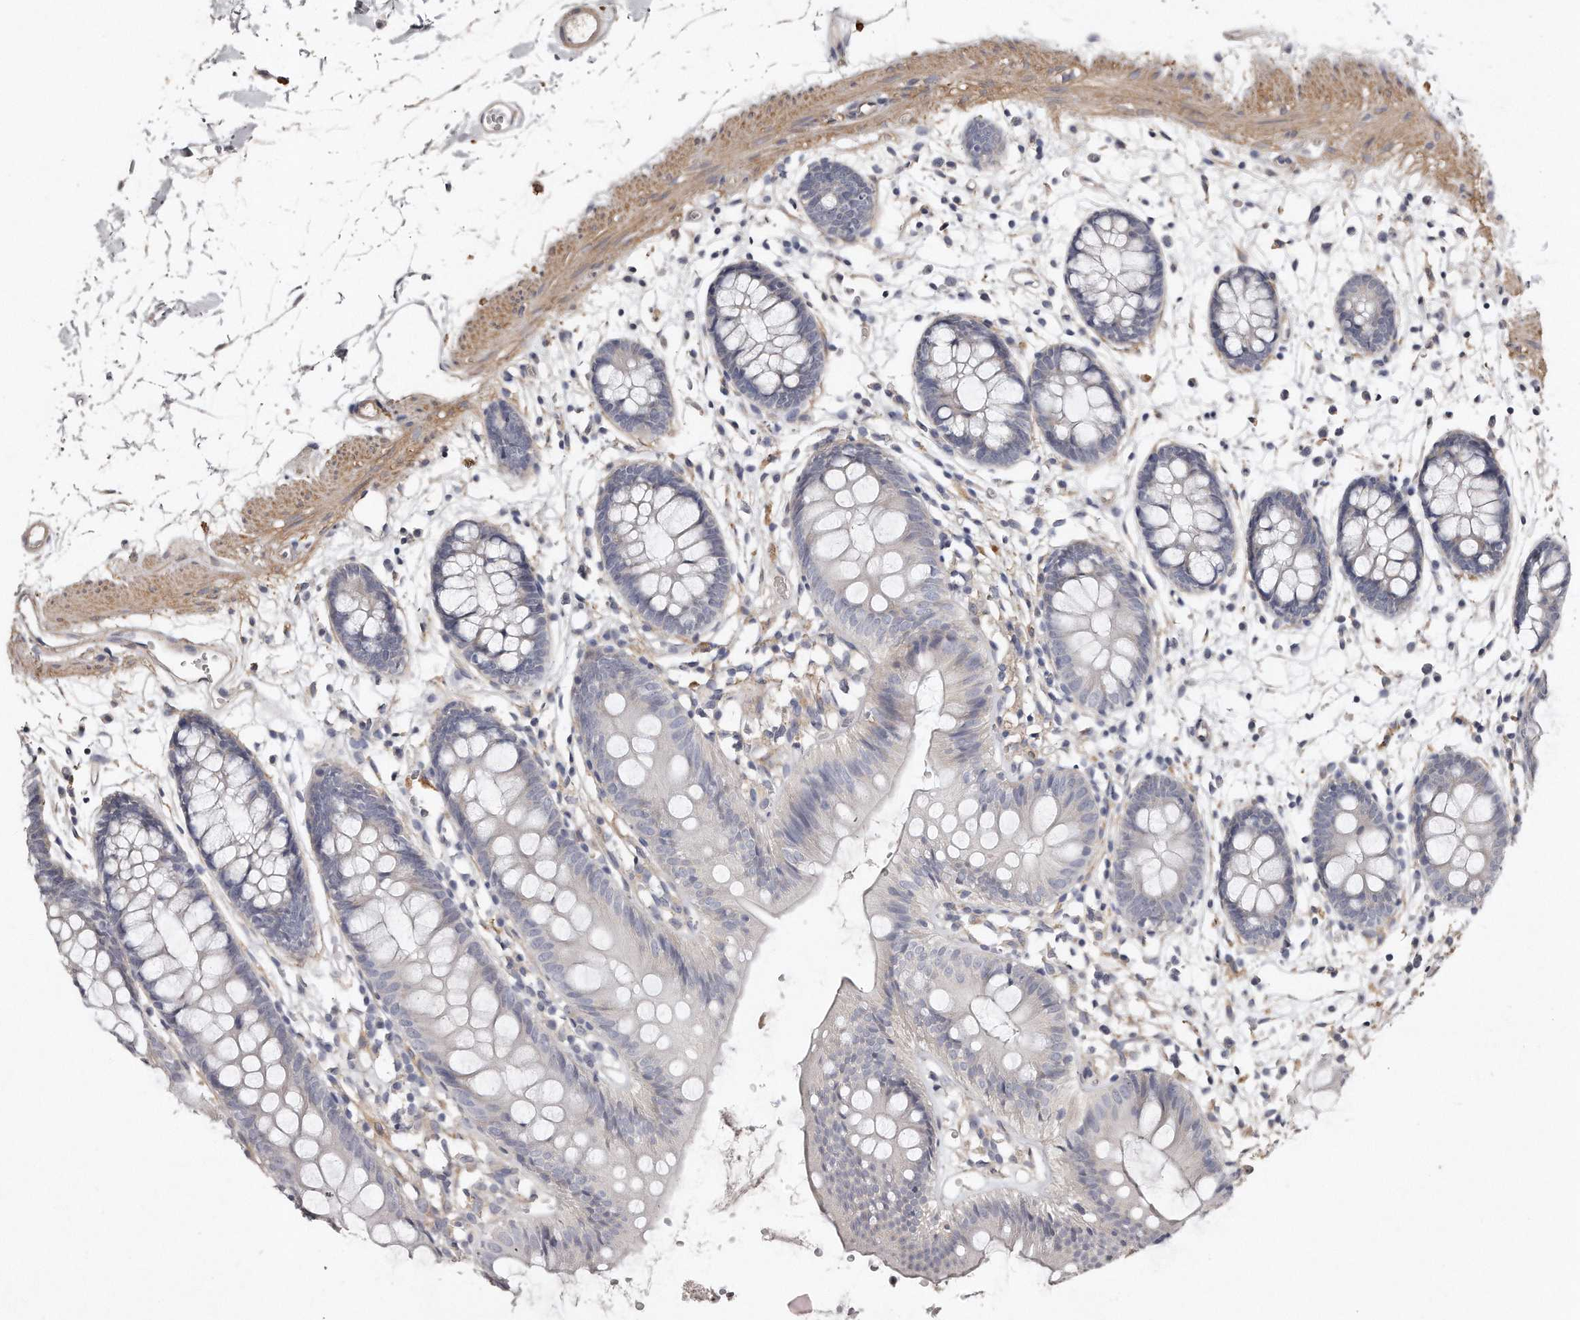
{"staining": {"intensity": "moderate", "quantity": ">75%", "location": "cytoplasmic/membranous"}, "tissue": "colon", "cell_type": "Endothelial cells", "image_type": "normal", "snomed": [{"axis": "morphology", "description": "Normal tissue, NOS"}, {"axis": "topography", "description": "Colon"}], "caption": "A medium amount of moderate cytoplasmic/membranous positivity is identified in about >75% of endothelial cells in unremarkable colon.", "gene": "LMOD1", "patient": {"sex": "male", "age": 56}}